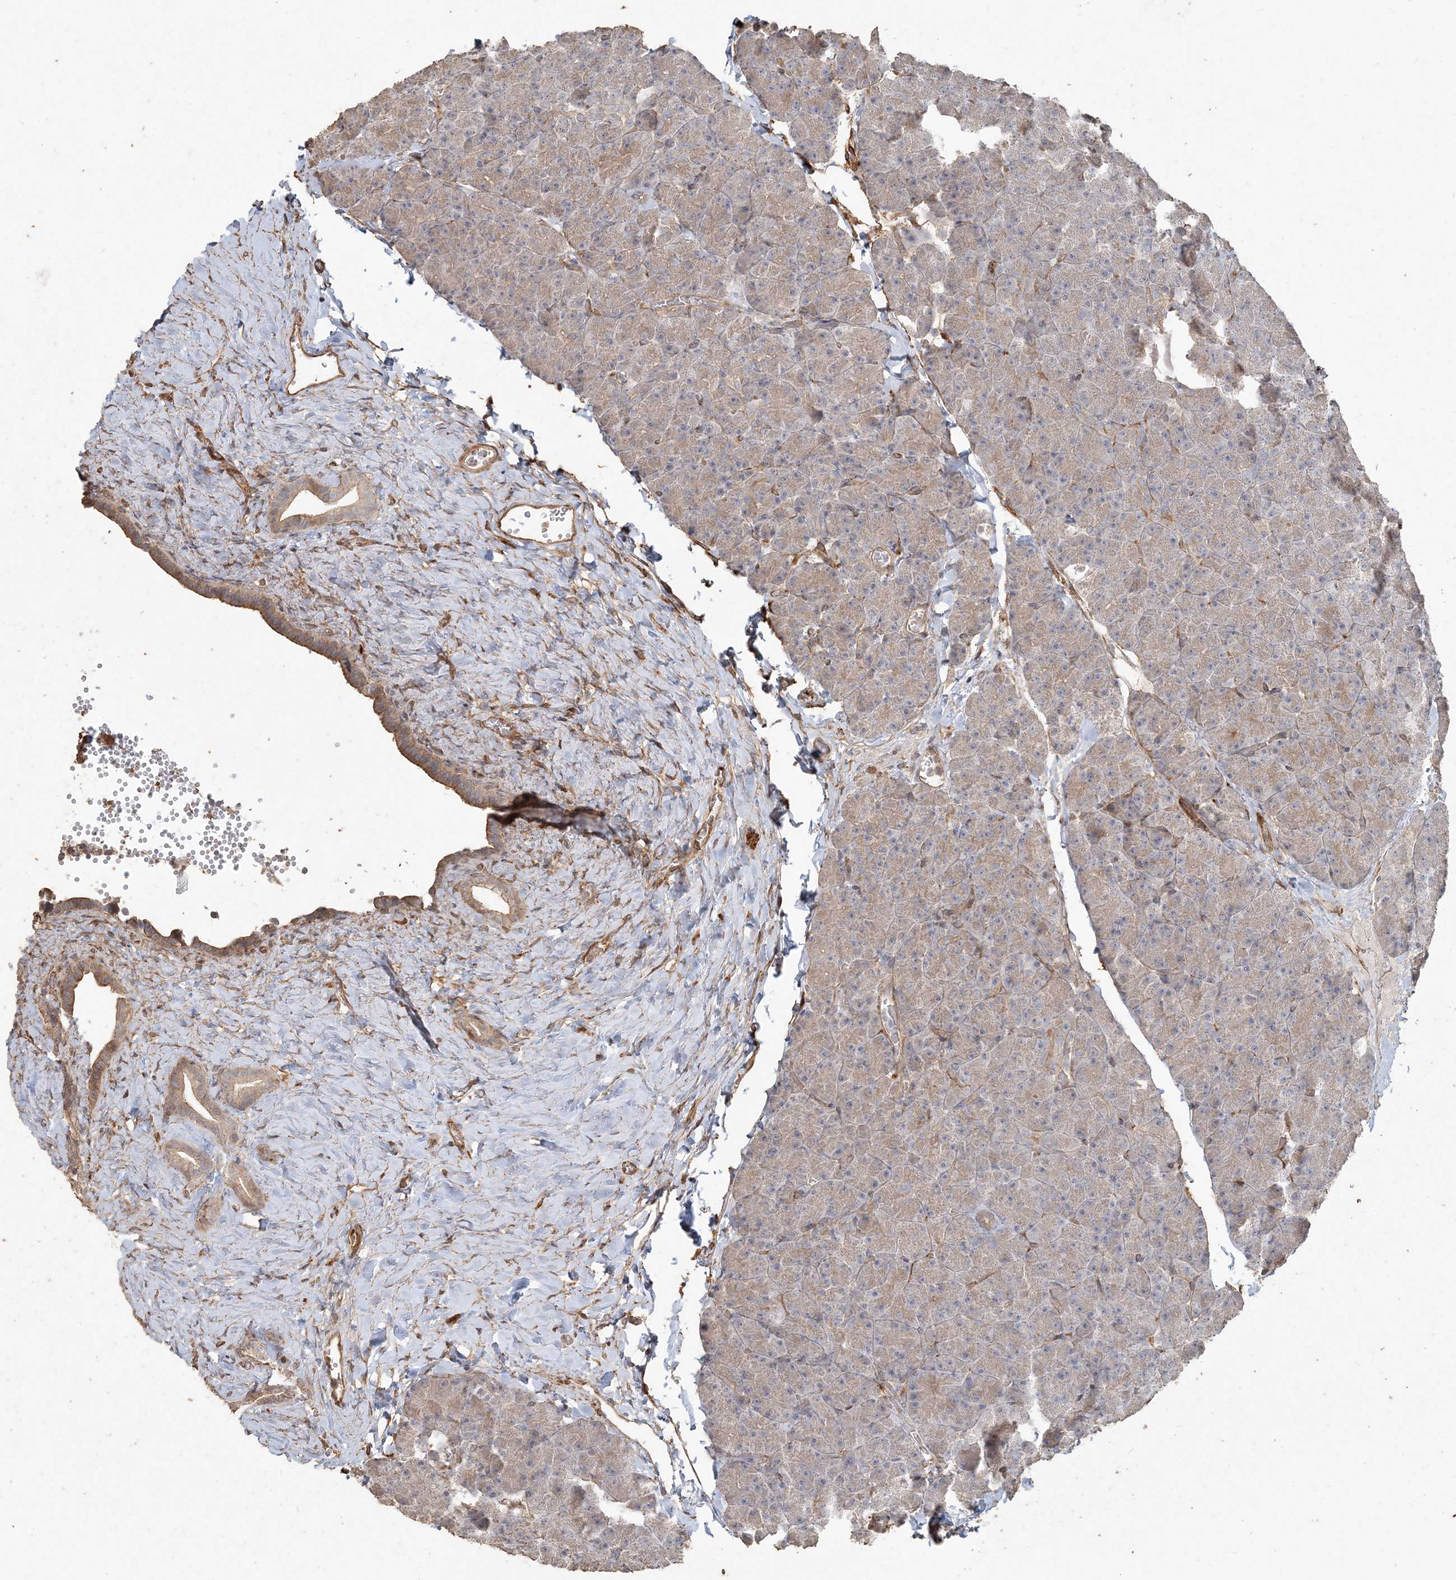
{"staining": {"intensity": "weak", "quantity": ">75%", "location": "cytoplasmic/membranous"}, "tissue": "pancreas", "cell_type": "Exocrine glandular cells", "image_type": "normal", "snomed": [{"axis": "morphology", "description": "Normal tissue, NOS"}, {"axis": "morphology", "description": "Carcinoid, malignant, NOS"}, {"axis": "topography", "description": "Pancreas"}], "caption": "Immunohistochemical staining of normal human pancreas displays weak cytoplasmic/membranous protein staining in approximately >75% of exocrine glandular cells.", "gene": "RNF145", "patient": {"sex": "female", "age": 35}}